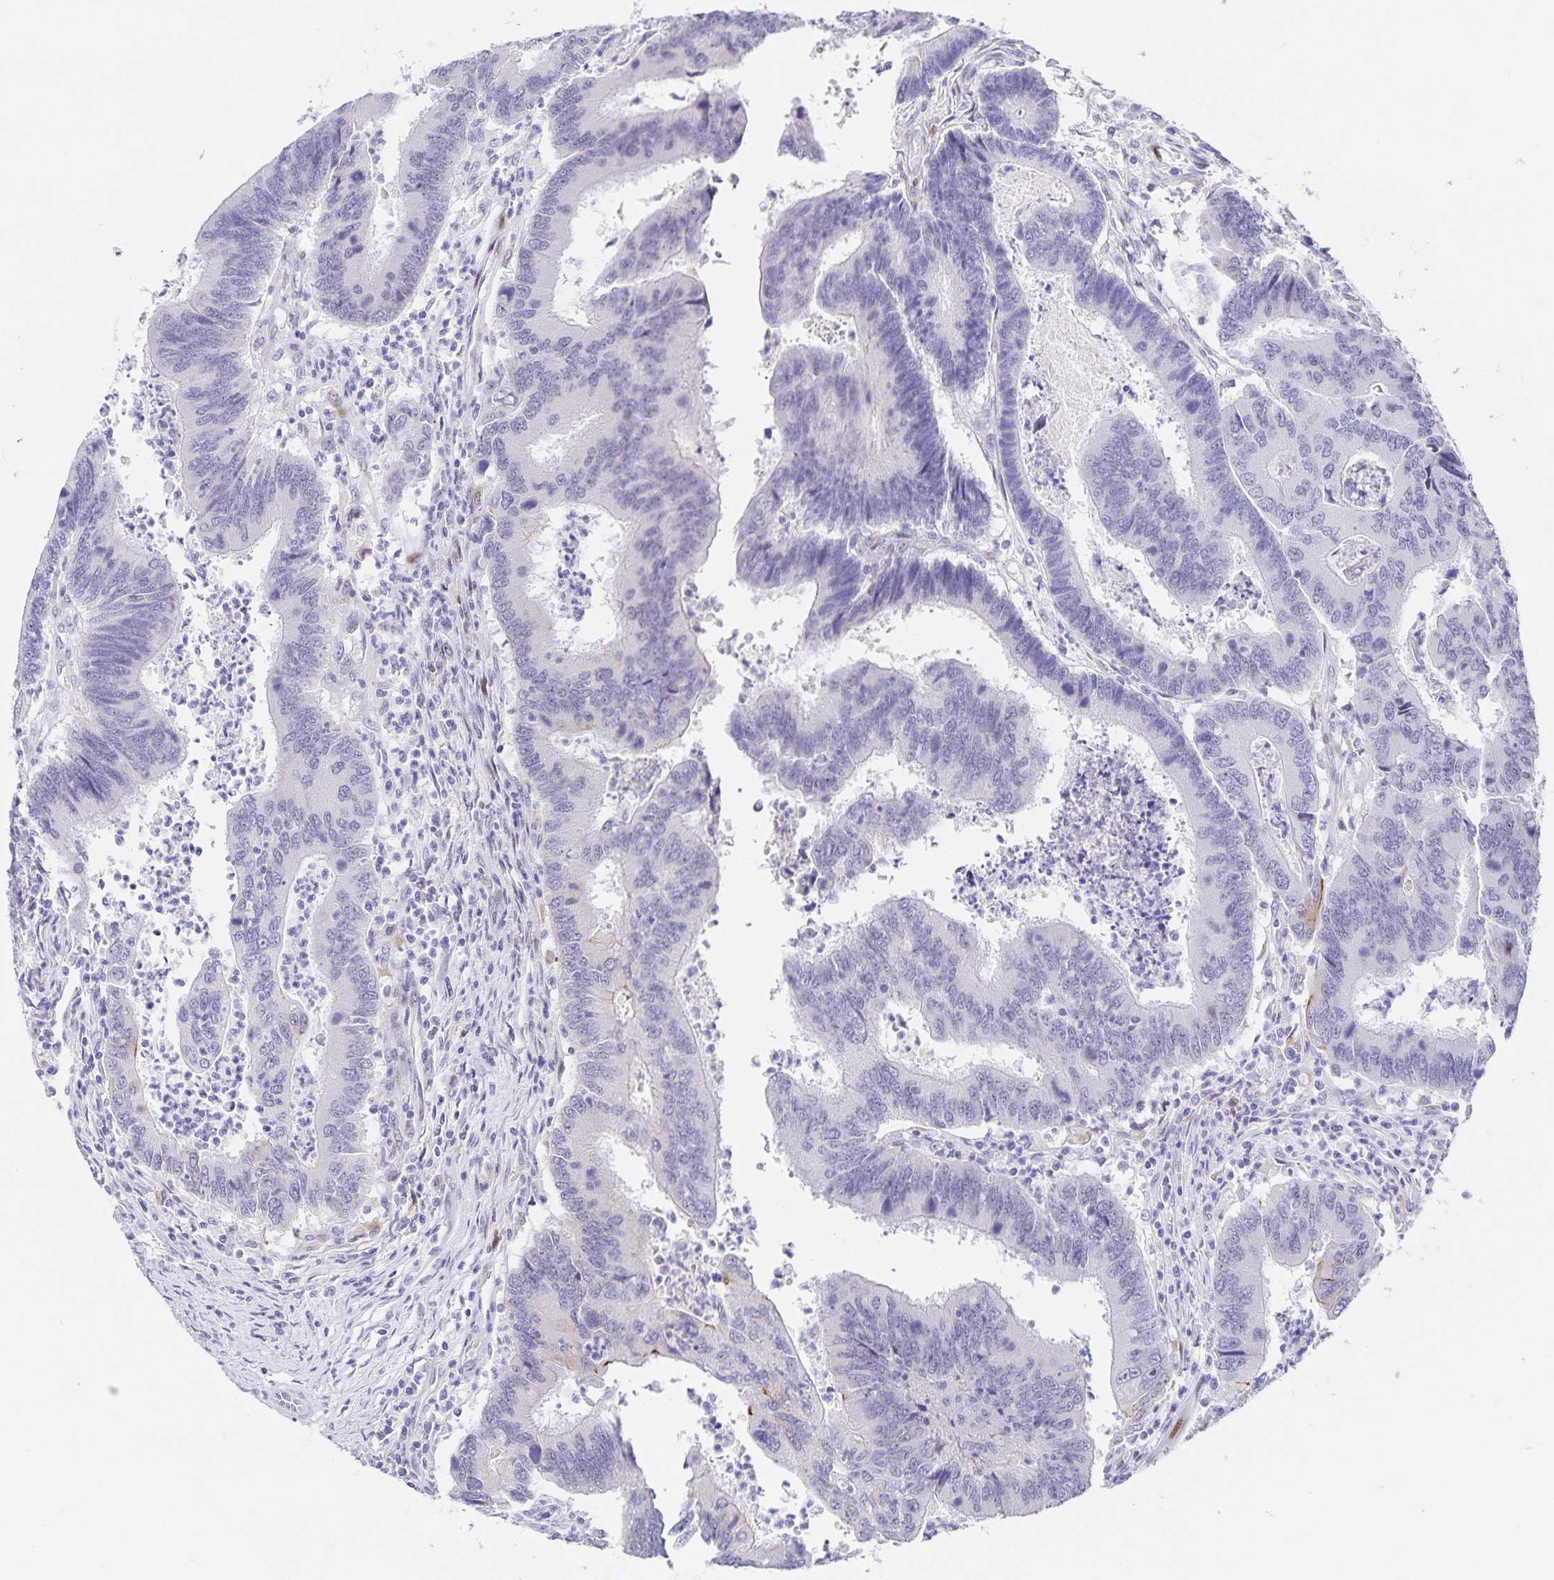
{"staining": {"intensity": "negative", "quantity": "none", "location": "none"}, "tissue": "colorectal cancer", "cell_type": "Tumor cells", "image_type": "cancer", "snomed": [{"axis": "morphology", "description": "Adenocarcinoma, NOS"}, {"axis": "topography", "description": "Colon"}], "caption": "A high-resolution image shows IHC staining of adenocarcinoma (colorectal), which demonstrates no significant positivity in tumor cells.", "gene": "KBTBD13", "patient": {"sex": "female", "age": 67}}